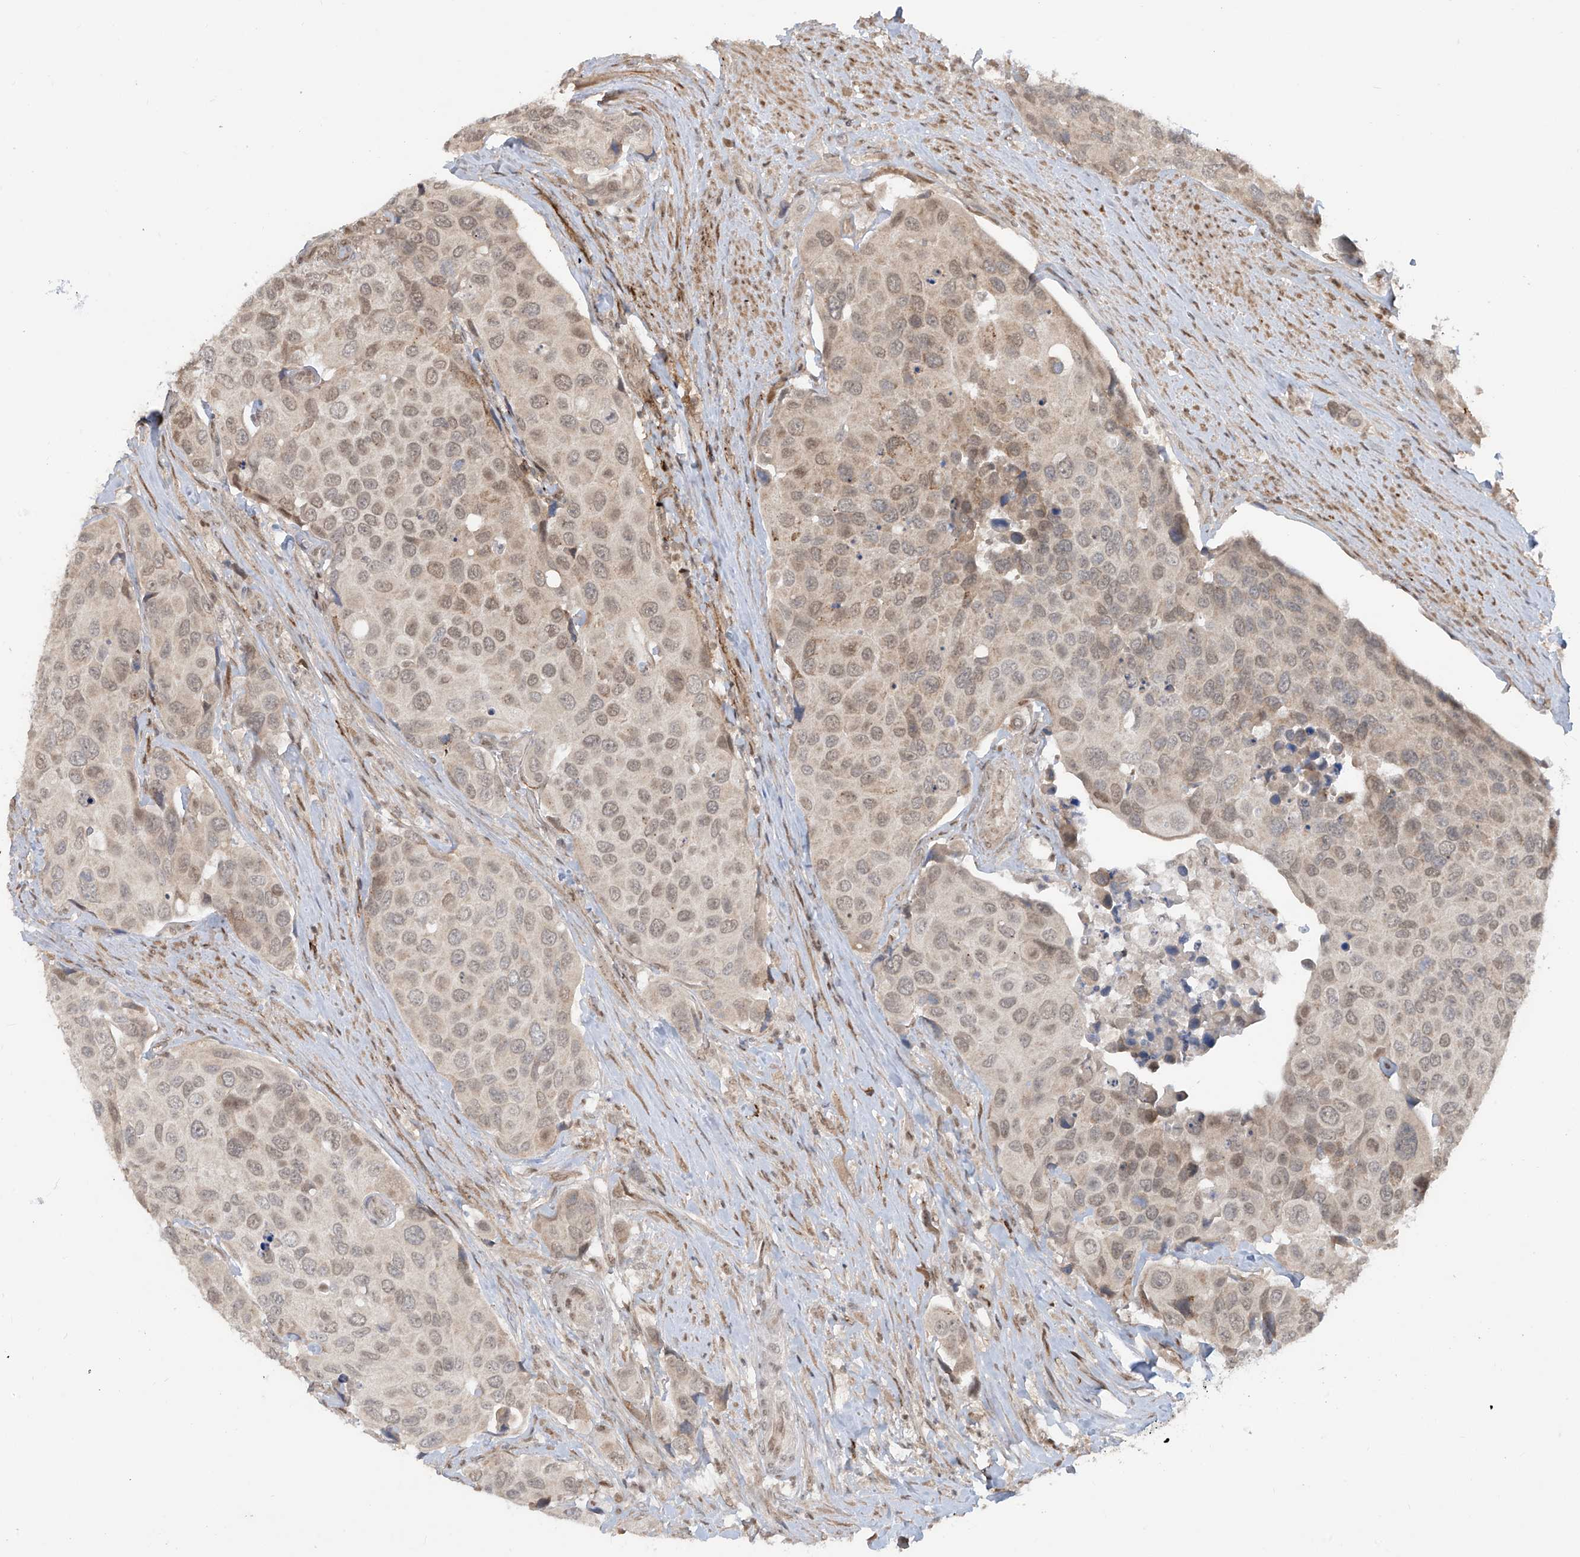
{"staining": {"intensity": "weak", "quantity": ">75%", "location": "nuclear"}, "tissue": "urothelial cancer", "cell_type": "Tumor cells", "image_type": "cancer", "snomed": [{"axis": "morphology", "description": "Urothelial carcinoma, High grade"}, {"axis": "topography", "description": "Urinary bladder"}], "caption": "This image demonstrates immunohistochemistry (IHC) staining of human urothelial cancer, with low weak nuclear expression in about >75% of tumor cells.", "gene": "LAGE3", "patient": {"sex": "male", "age": 74}}